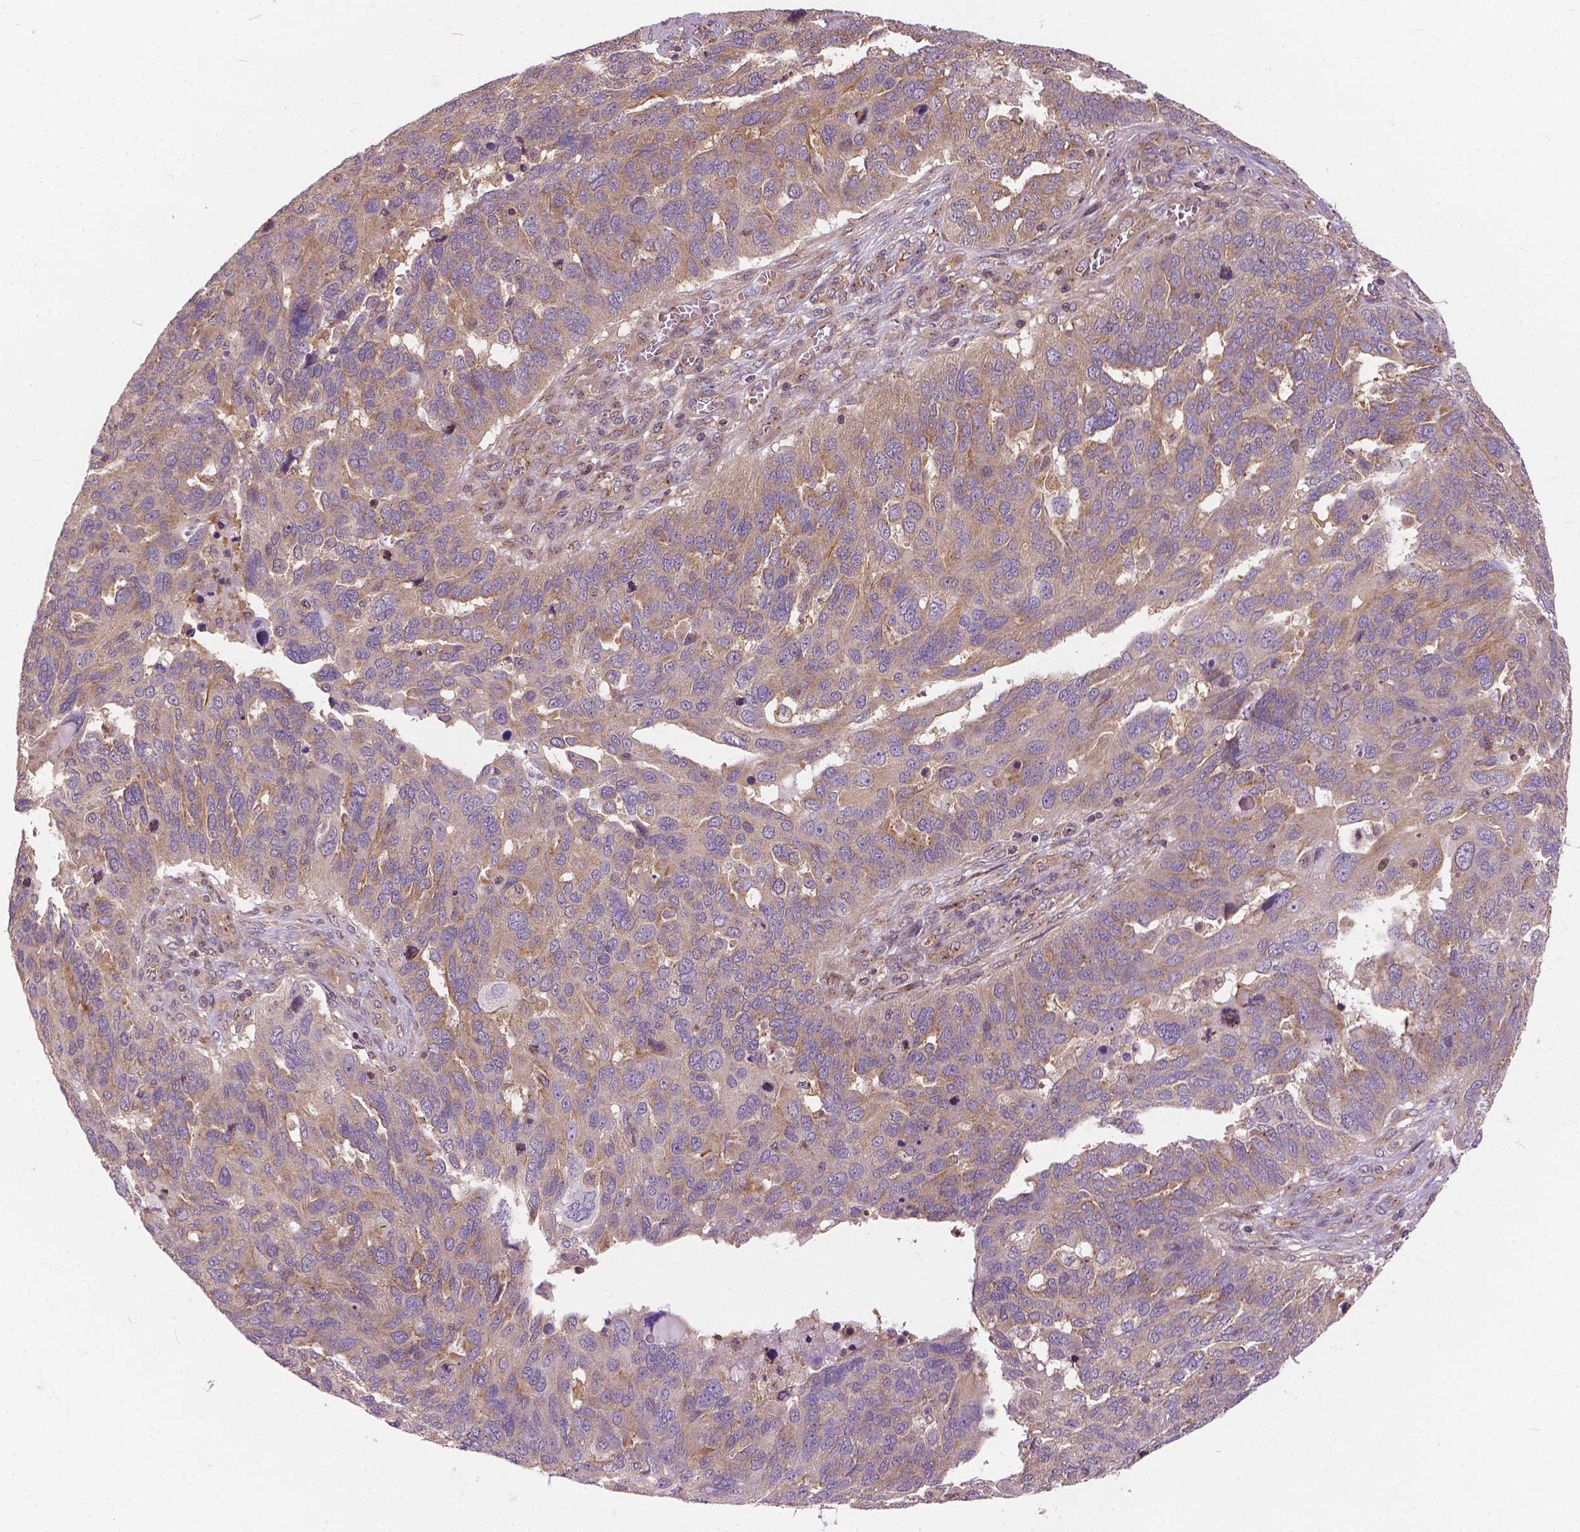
{"staining": {"intensity": "weak", "quantity": ">75%", "location": "cytoplasmic/membranous"}, "tissue": "ovarian cancer", "cell_type": "Tumor cells", "image_type": "cancer", "snomed": [{"axis": "morphology", "description": "Carcinoma, endometroid"}, {"axis": "topography", "description": "Soft tissue"}, {"axis": "topography", "description": "Ovary"}], "caption": "An image showing weak cytoplasmic/membranous staining in approximately >75% of tumor cells in ovarian endometroid carcinoma, as visualized by brown immunohistochemical staining.", "gene": "MZT1", "patient": {"sex": "female", "age": 52}}